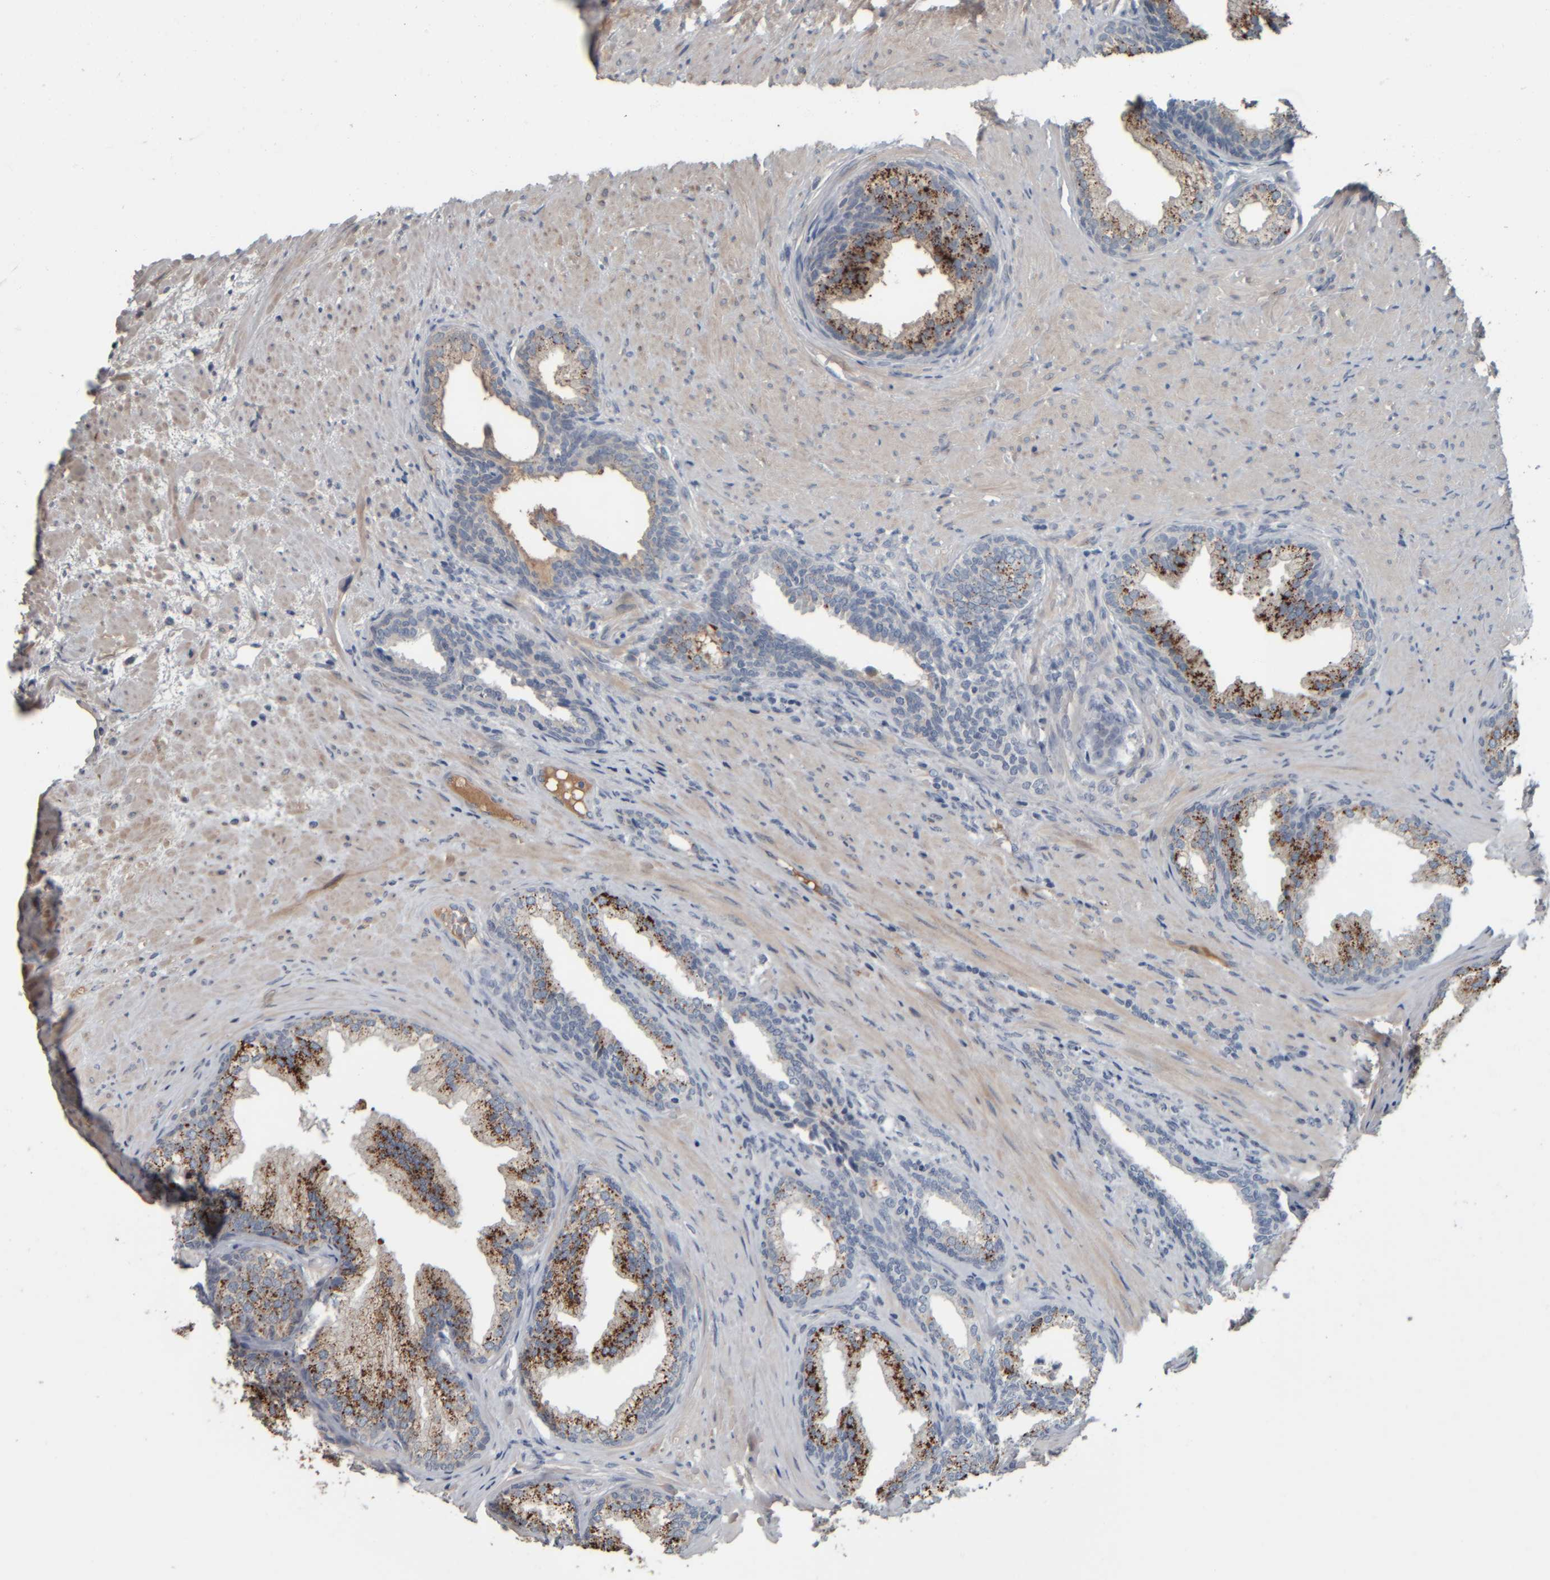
{"staining": {"intensity": "moderate", "quantity": "25%-75%", "location": "cytoplasmic/membranous"}, "tissue": "prostate", "cell_type": "Glandular cells", "image_type": "normal", "snomed": [{"axis": "morphology", "description": "Normal tissue, NOS"}, {"axis": "topography", "description": "Prostate"}], "caption": "A brown stain highlights moderate cytoplasmic/membranous expression of a protein in glandular cells of unremarkable prostate.", "gene": "CAVIN4", "patient": {"sex": "male", "age": 76}}